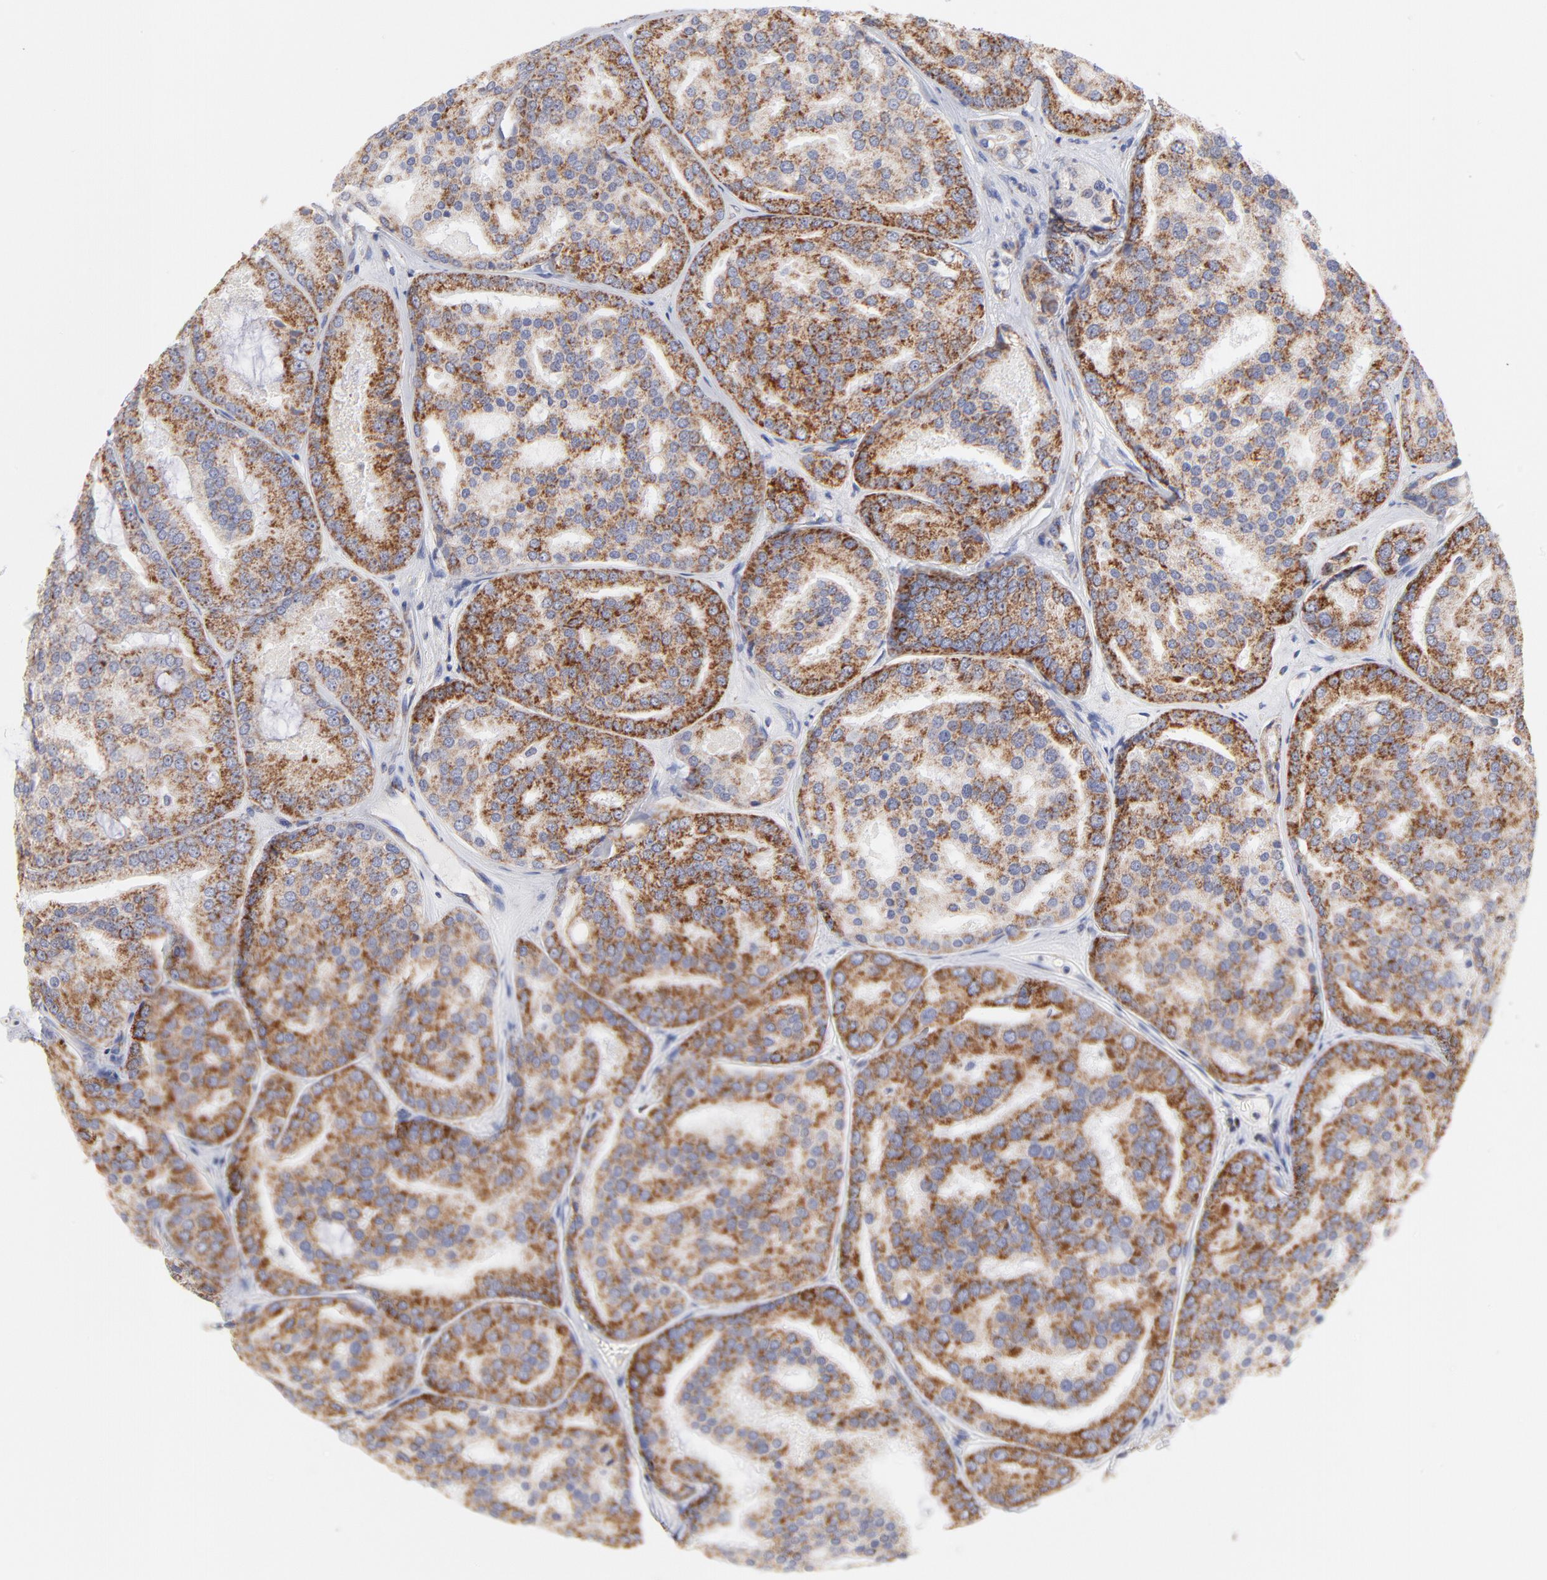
{"staining": {"intensity": "moderate", "quantity": ">75%", "location": "cytoplasmic/membranous"}, "tissue": "prostate cancer", "cell_type": "Tumor cells", "image_type": "cancer", "snomed": [{"axis": "morphology", "description": "Adenocarcinoma, High grade"}, {"axis": "topography", "description": "Prostate"}], "caption": "Moderate cytoplasmic/membranous positivity for a protein is appreciated in approximately >75% of tumor cells of prostate cancer (high-grade adenocarcinoma) using immunohistochemistry (IHC).", "gene": "TIMM8A", "patient": {"sex": "male", "age": 64}}